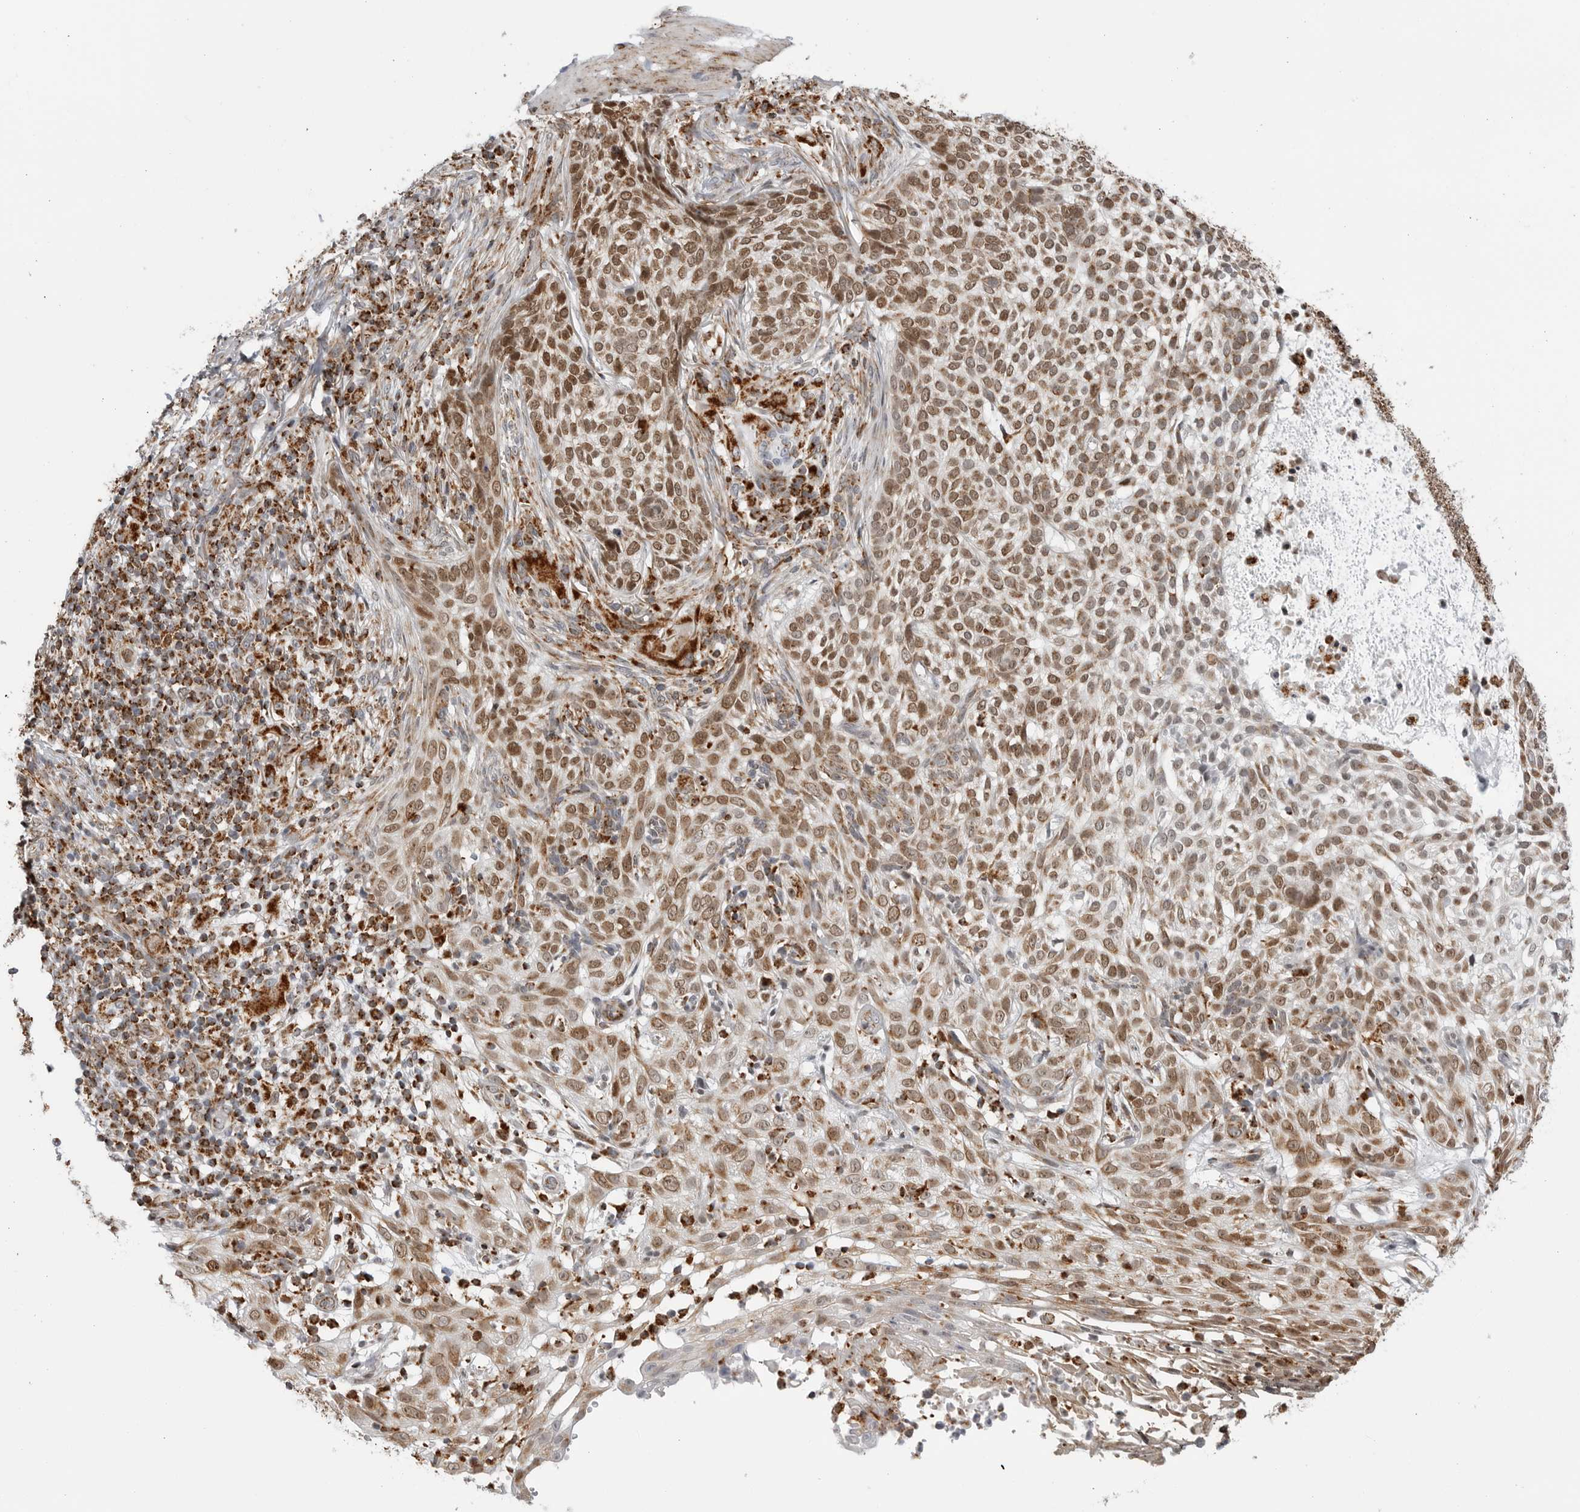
{"staining": {"intensity": "moderate", "quantity": ">75%", "location": "cytoplasmic/membranous,nuclear"}, "tissue": "skin cancer", "cell_type": "Tumor cells", "image_type": "cancer", "snomed": [{"axis": "morphology", "description": "Basal cell carcinoma"}, {"axis": "topography", "description": "Skin"}], "caption": "Brown immunohistochemical staining in skin basal cell carcinoma reveals moderate cytoplasmic/membranous and nuclear staining in about >75% of tumor cells.", "gene": "COX5A", "patient": {"sex": "female", "age": 64}}